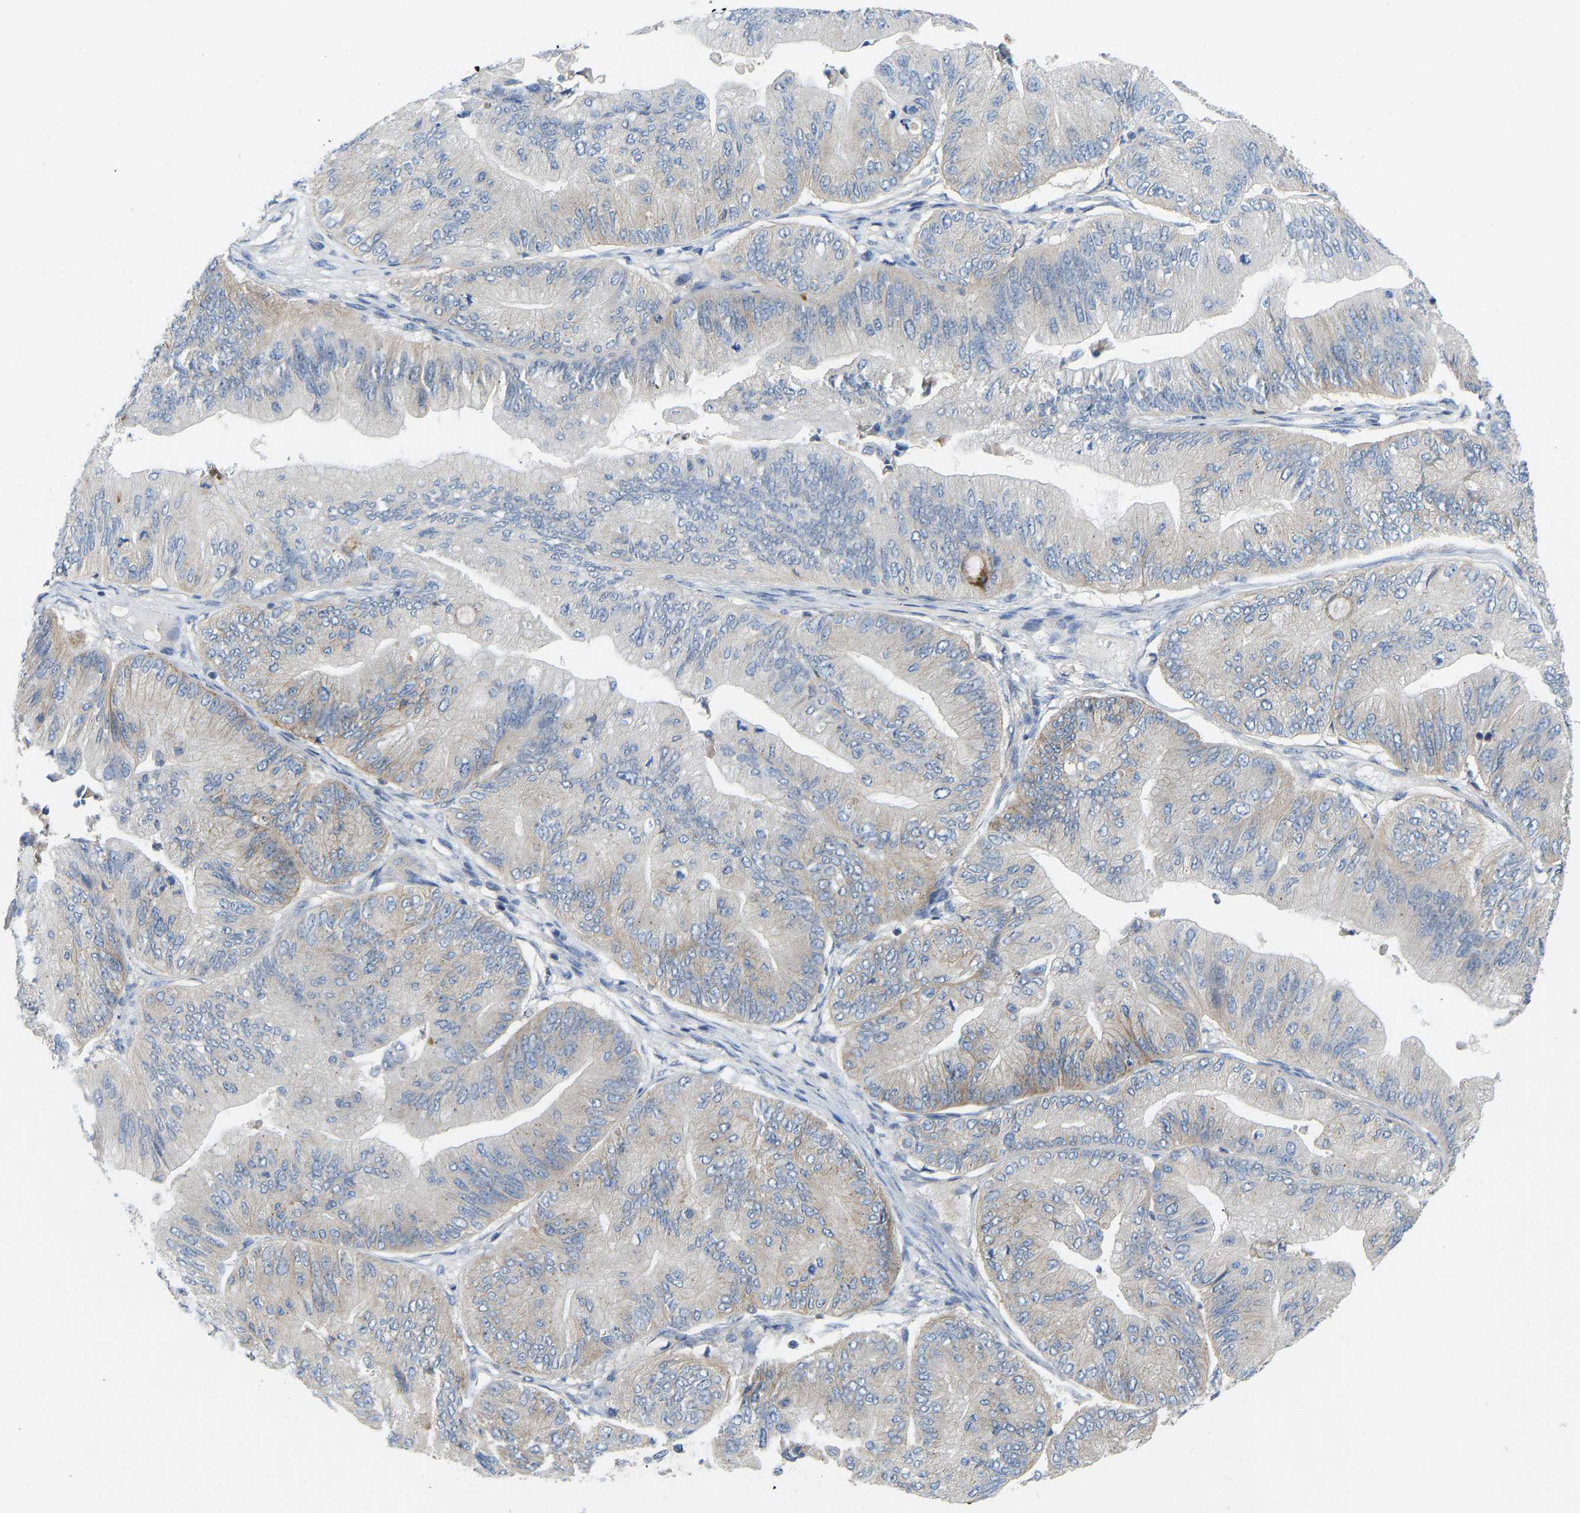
{"staining": {"intensity": "moderate", "quantity": "<25%", "location": "cytoplasmic/membranous"}, "tissue": "ovarian cancer", "cell_type": "Tumor cells", "image_type": "cancer", "snomed": [{"axis": "morphology", "description": "Cystadenocarcinoma, mucinous, NOS"}, {"axis": "topography", "description": "Ovary"}], "caption": "Protein expression analysis of ovarian cancer exhibits moderate cytoplasmic/membranous positivity in about <25% of tumor cells. (Brightfield microscopy of DAB IHC at high magnification).", "gene": "NDRG3", "patient": {"sex": "female", "age": 61}}